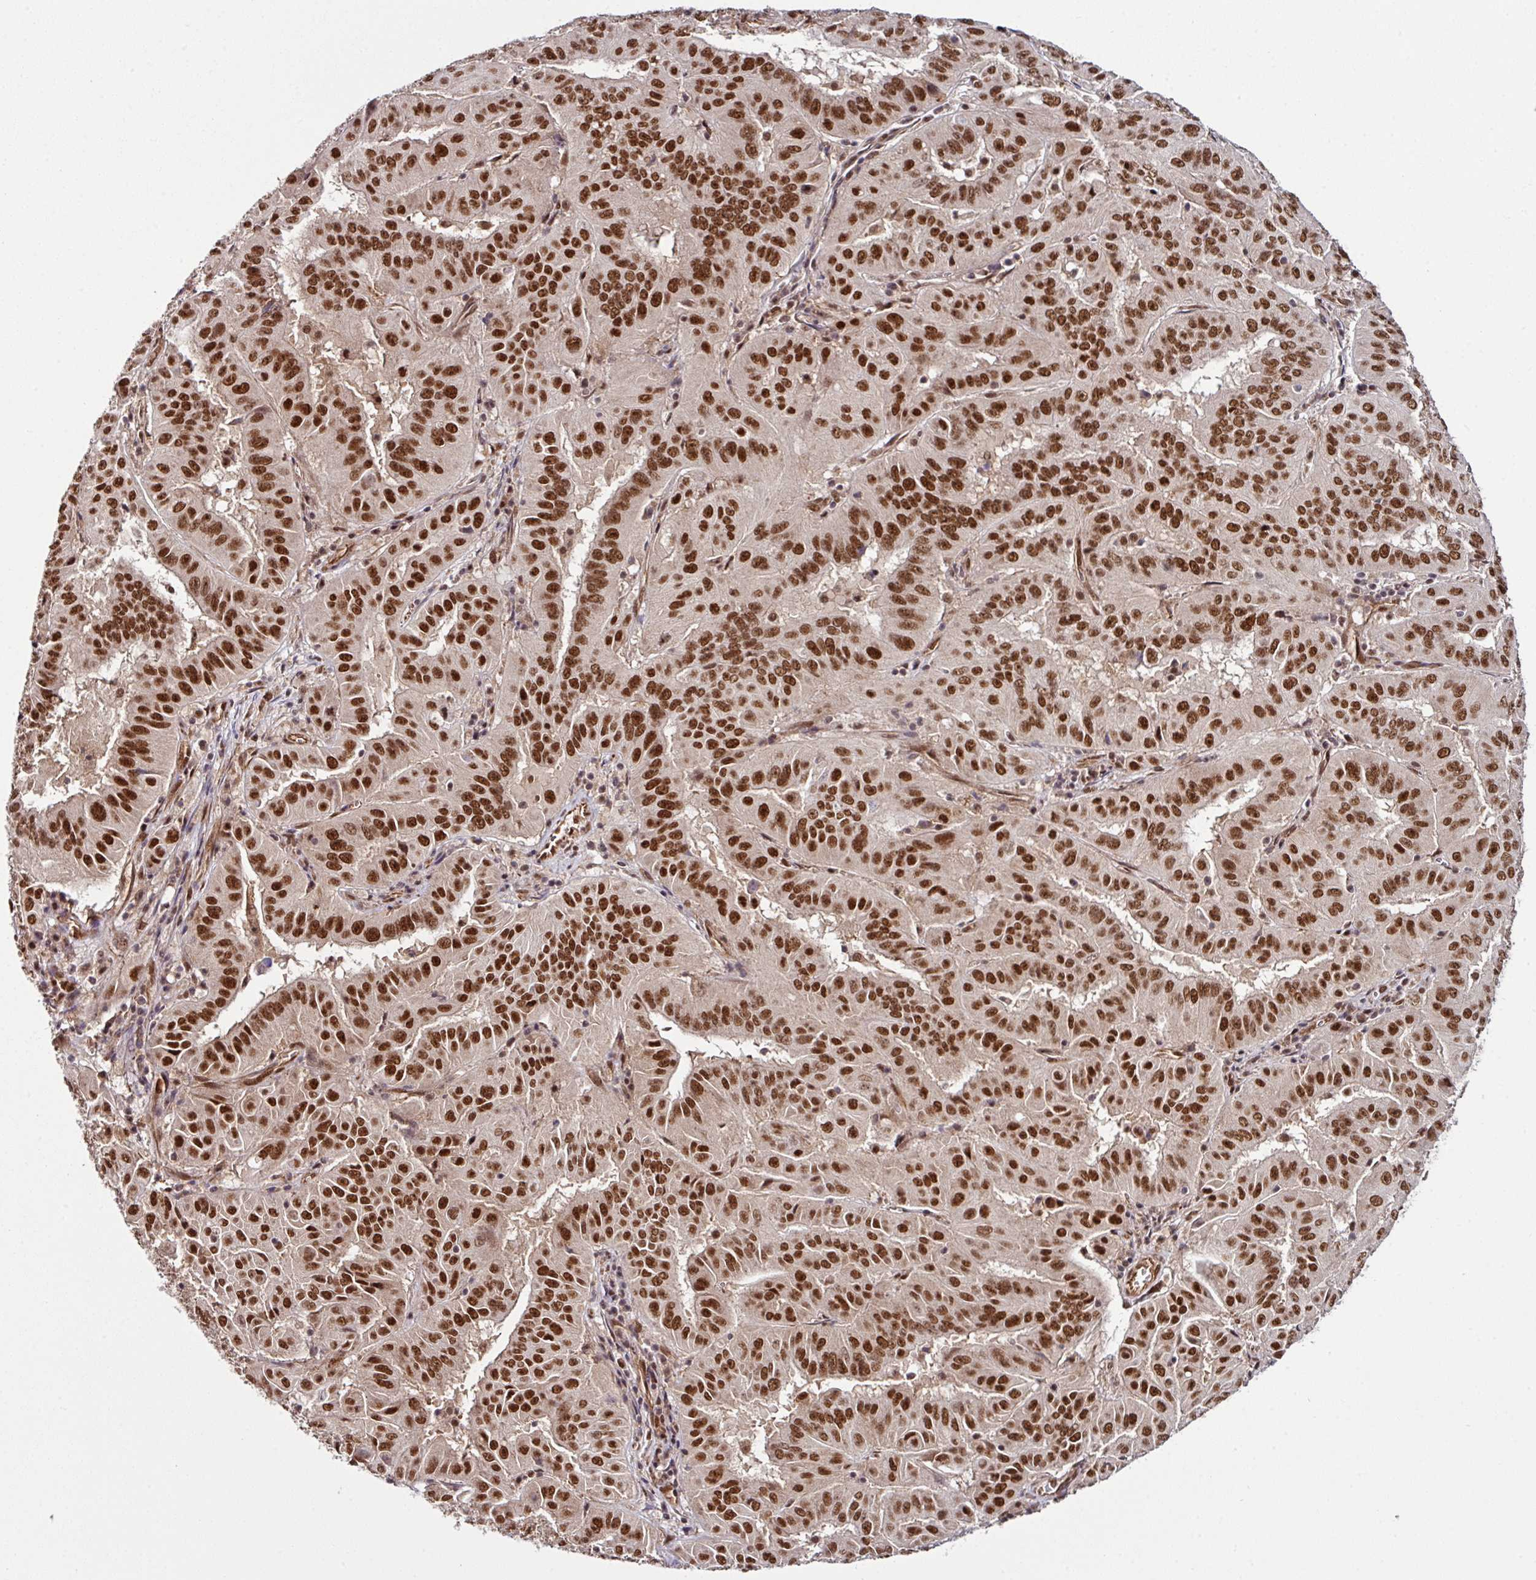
{"staining": {"intensity": "strong", "quantity": ">75%", "location": "nuclear"}, "tissue": "pancreatic cancer", "cell_type": "Tumor cells", "image_type": "cancer", "snomed": [{"axis": "morphology", "description": "Adenocarcinoma, NOS"}, {"axis": "topography", "description": "Pancreas"}], "caption": "Adenocarcinoma (pancreatic) tissue shows strong nuclear expression in approximately >75% of tumor cells", "gene": "MORF4L2", "patient": {"sex": "male", "age": 63}}